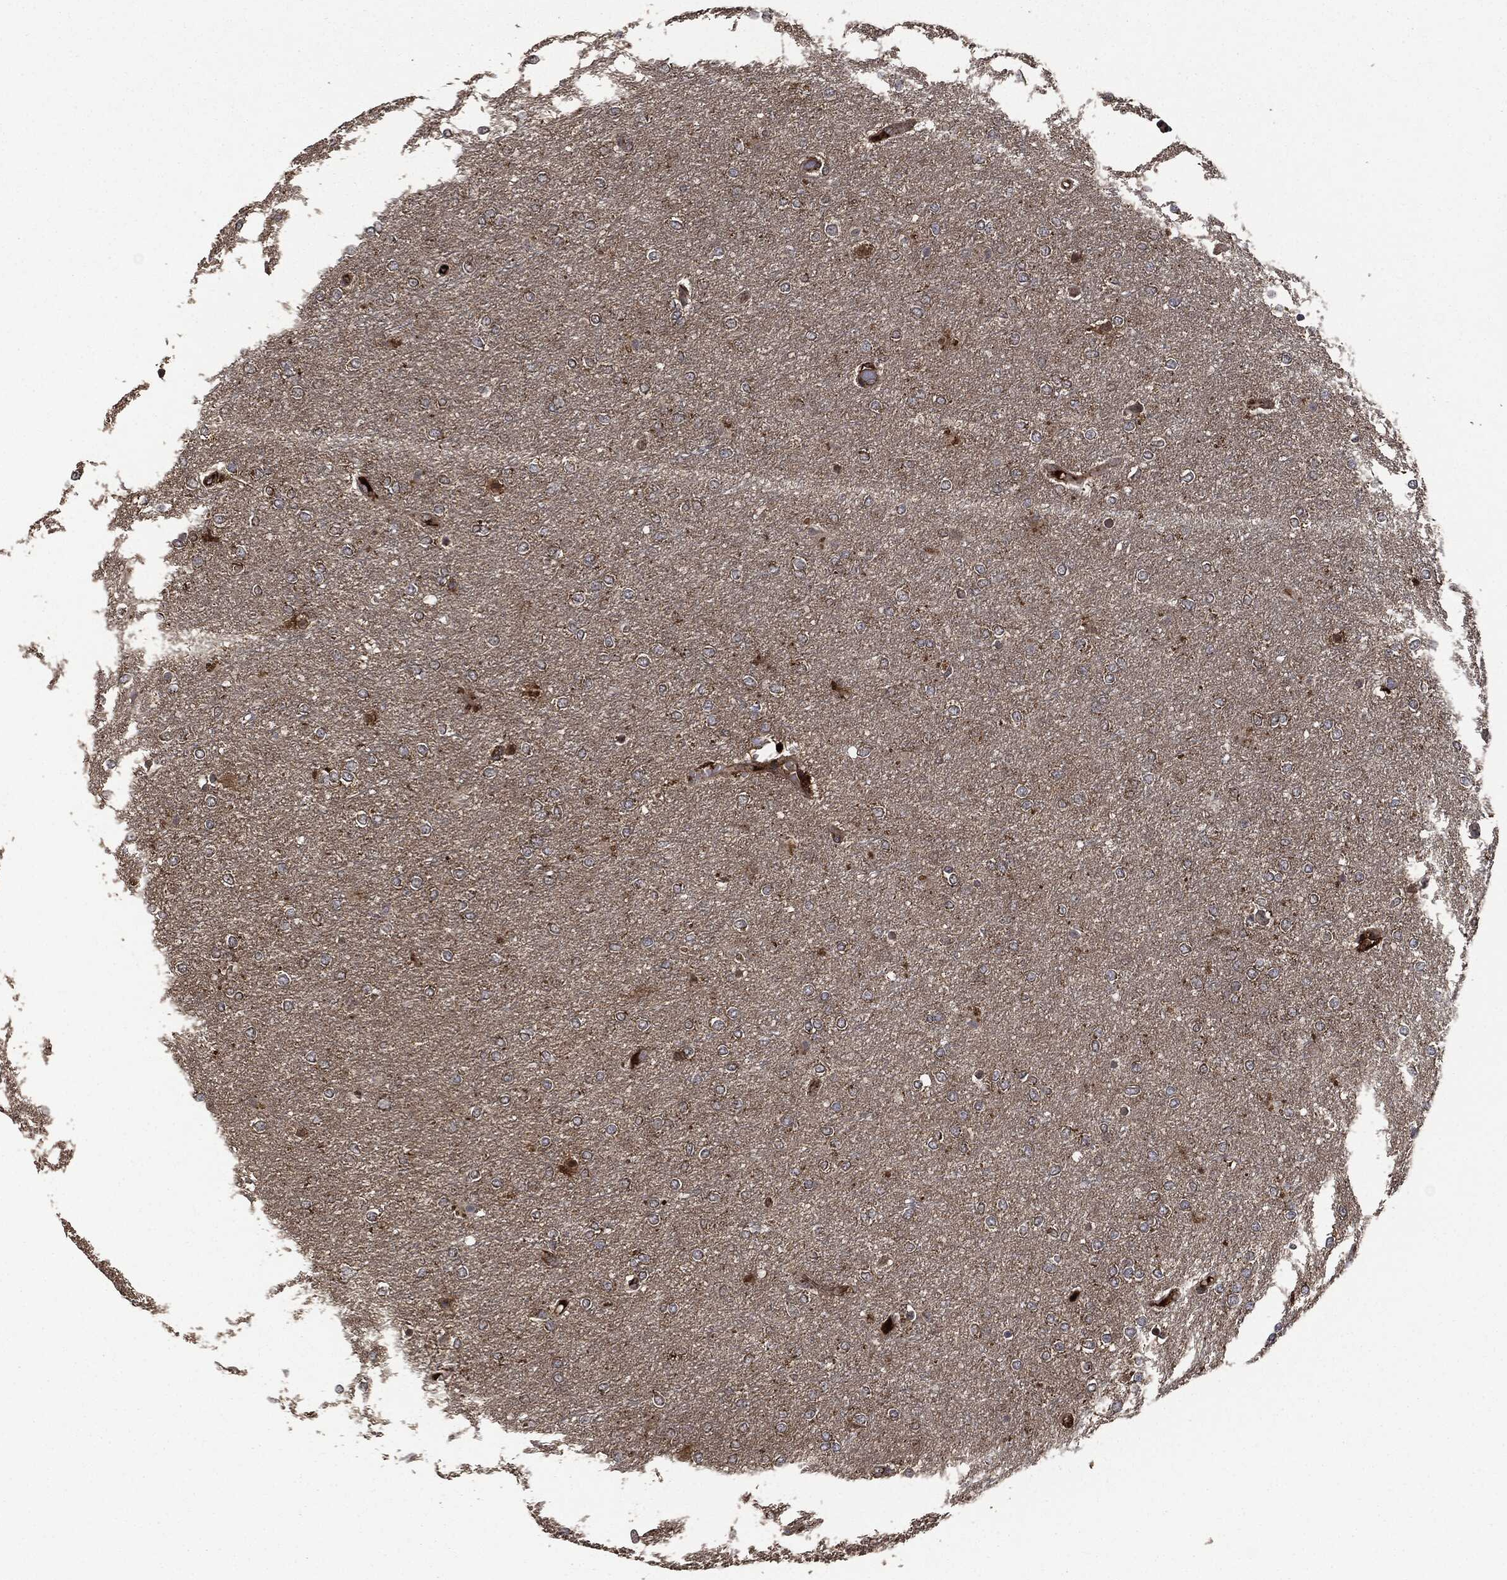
{"staining": {"intensity": "moderate", "quantity": "<25%", "location": "cytoplasmic/membranous"}, "tissue": "glioma", "cell_type": "Tumor cells", "image_type": "cancer", "snomed": [{"axis": "morphology", "description": "Glioma, malignant, High grade"}, {"axis": "topography", "description": "Brain"}], "caption": "A high-resolution histopathology image shows immunohistochemistry staining of high-grade glioma (malignant), which demonstrates moderate cytoplasmic/membranous staining in approximately <25% of tumor cells. (DAB (3,3'-diaminobenzidine) = brown stain, brightfield microscopy at high magnification).", "gene": "CRABP2", "patient": {"sex": "female", "age": 61}}